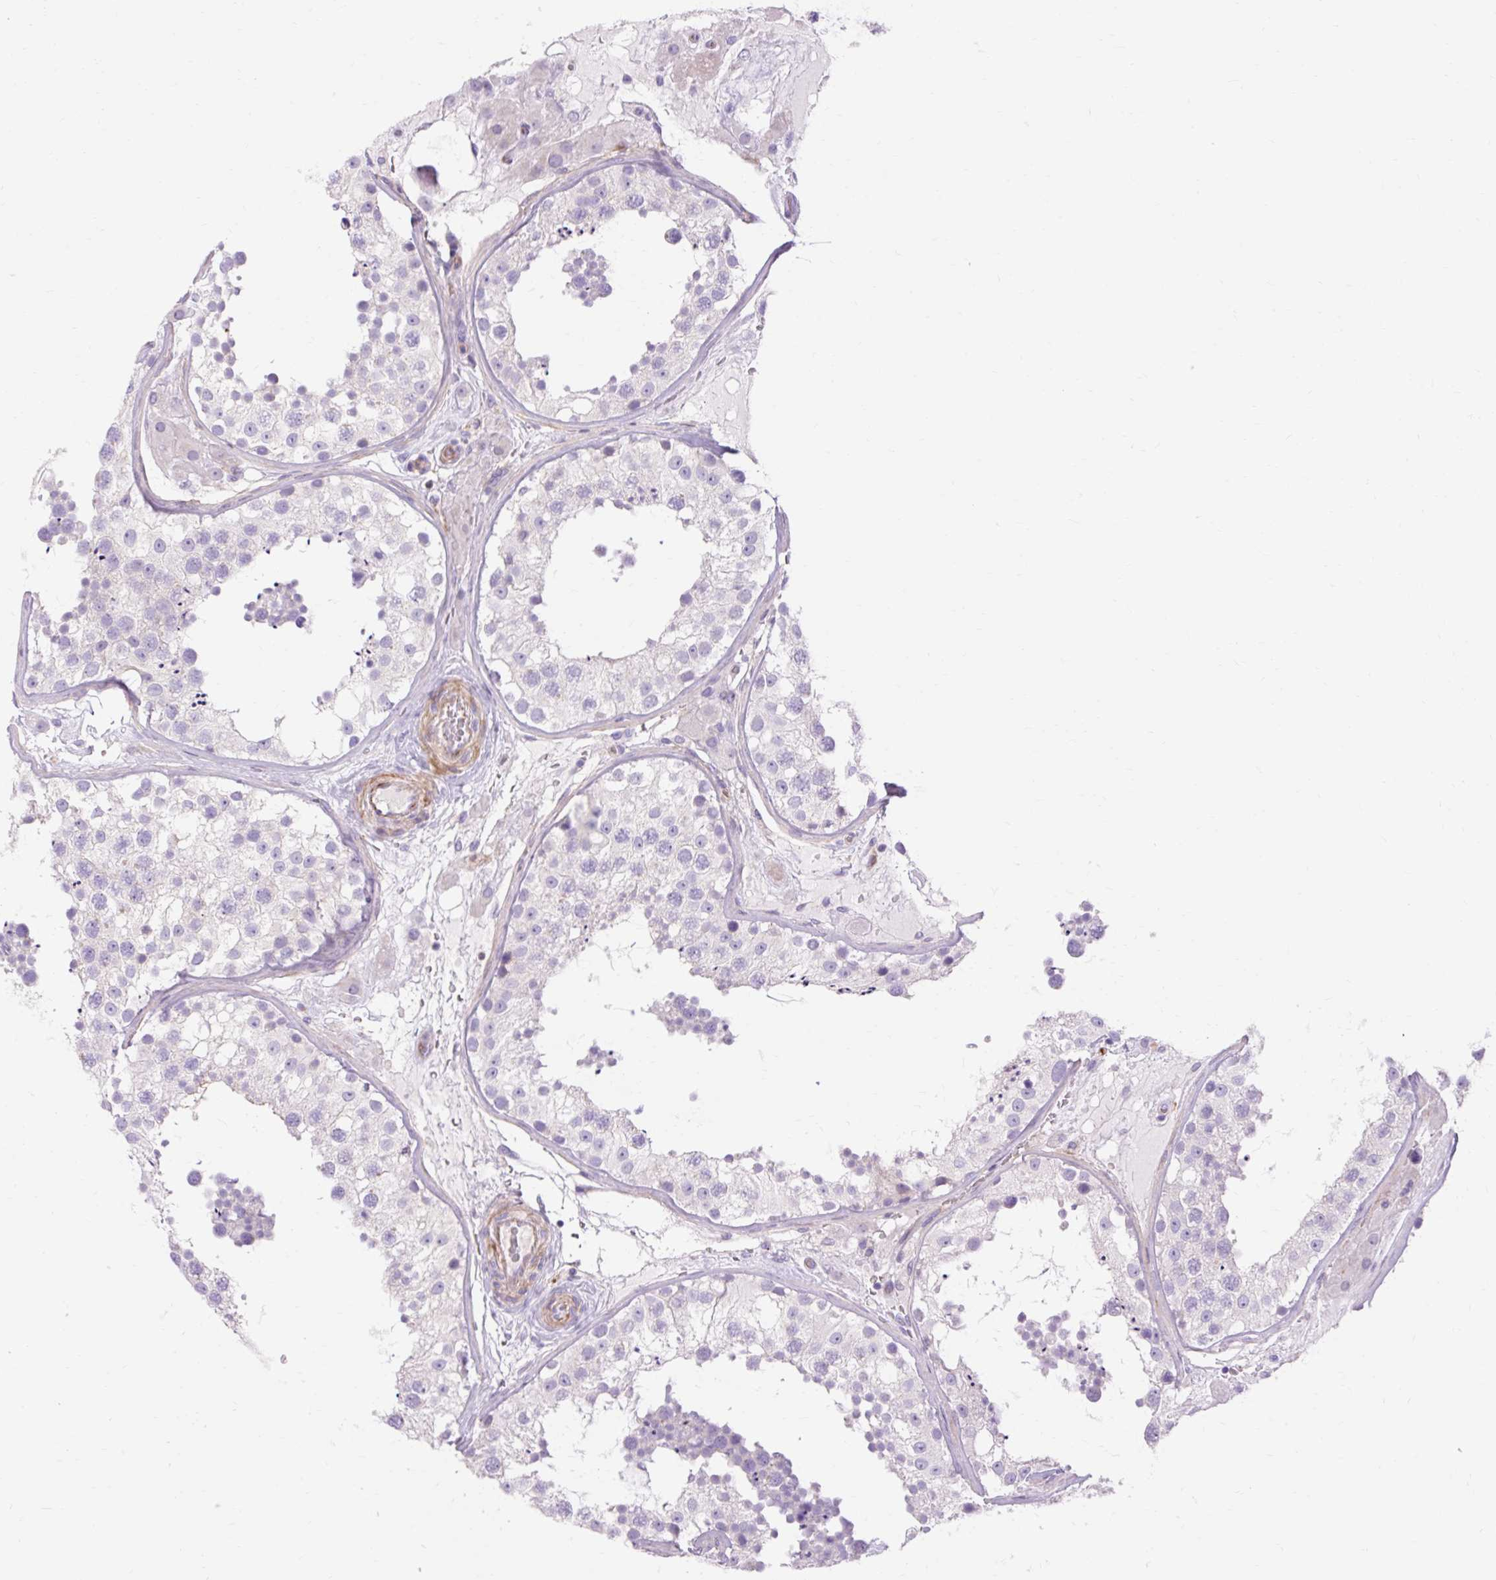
{"staining": {"intensity": "negative", "quantity": "none", "location": "none"}, "tissue": "testis", "cell_type": "Cells in seminiferous ducts", "image_type": "normal", "snomed": [{"axis": "morphology", "description": "Normal tissue, NOS"}, {"axis": "topography", "description": "Testis"}], "caption": "A photomicrograph of testis stained for a protein exhibits no brown staining in cells in seminiferous ducts.", "gene": "CORO7", "patient": {"sex": "male", "age": 26}}